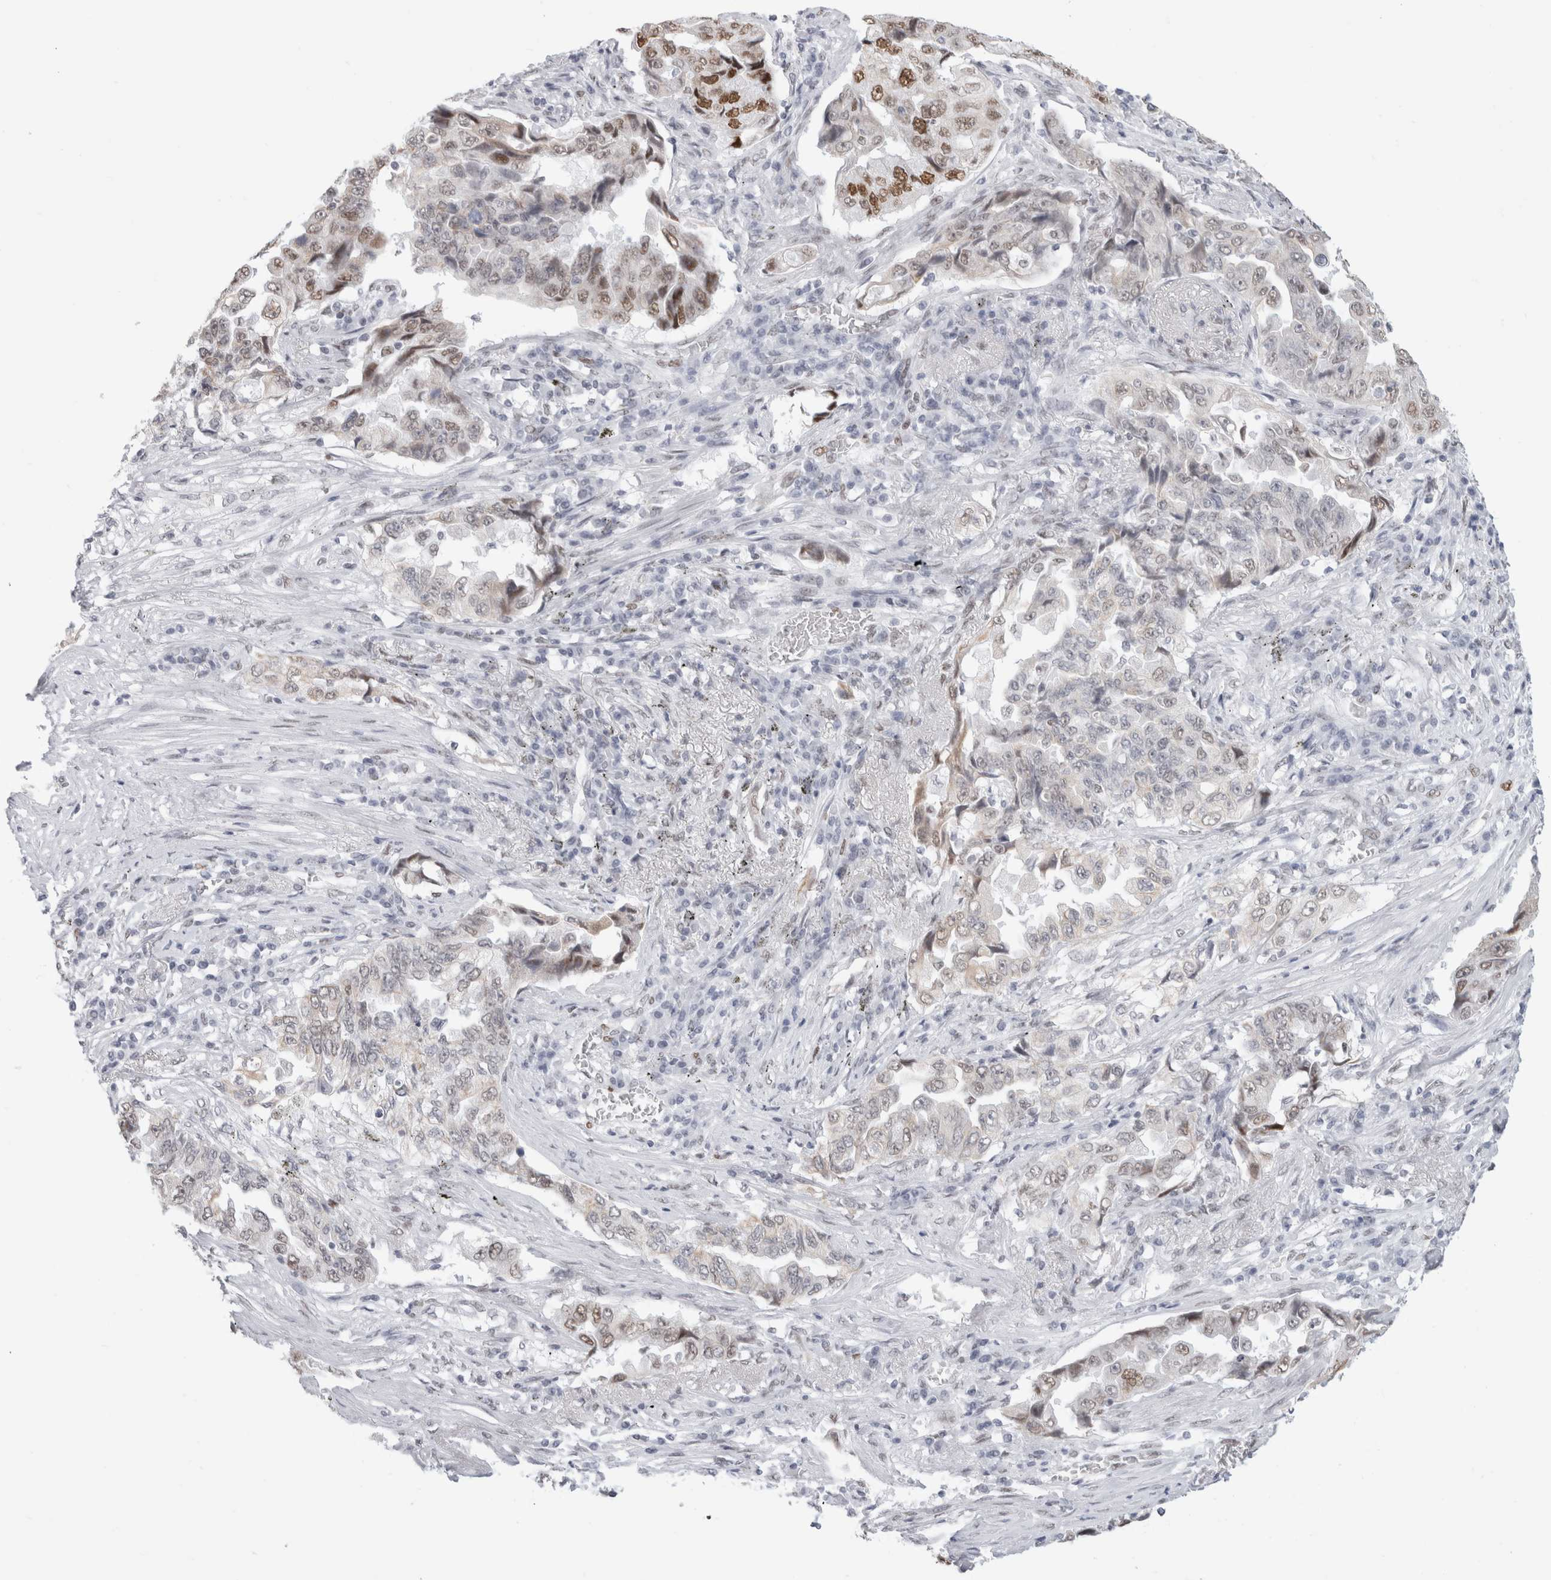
{"staining": {"intensity": "weak", "quantity": "25%-75%", "location": "nuclear"}, "tissue": "lung cancer", "cell_type": "Tumor cells", "image_type": "cancer", "snomed": [{"axis": "morphology", "description": "Adenocarcinoma, NOS"}, {"axis": "topography", "description": "Lung"}], "caption": "Lung cancer (adenocarcinoma) was stained to show a protein in brown. There is low levels of weak nuclear positivity in approximately 25%-75% of tumor cells.", "gene": "SMARCC1", "patient": {"sex": "female", "age": 51}}